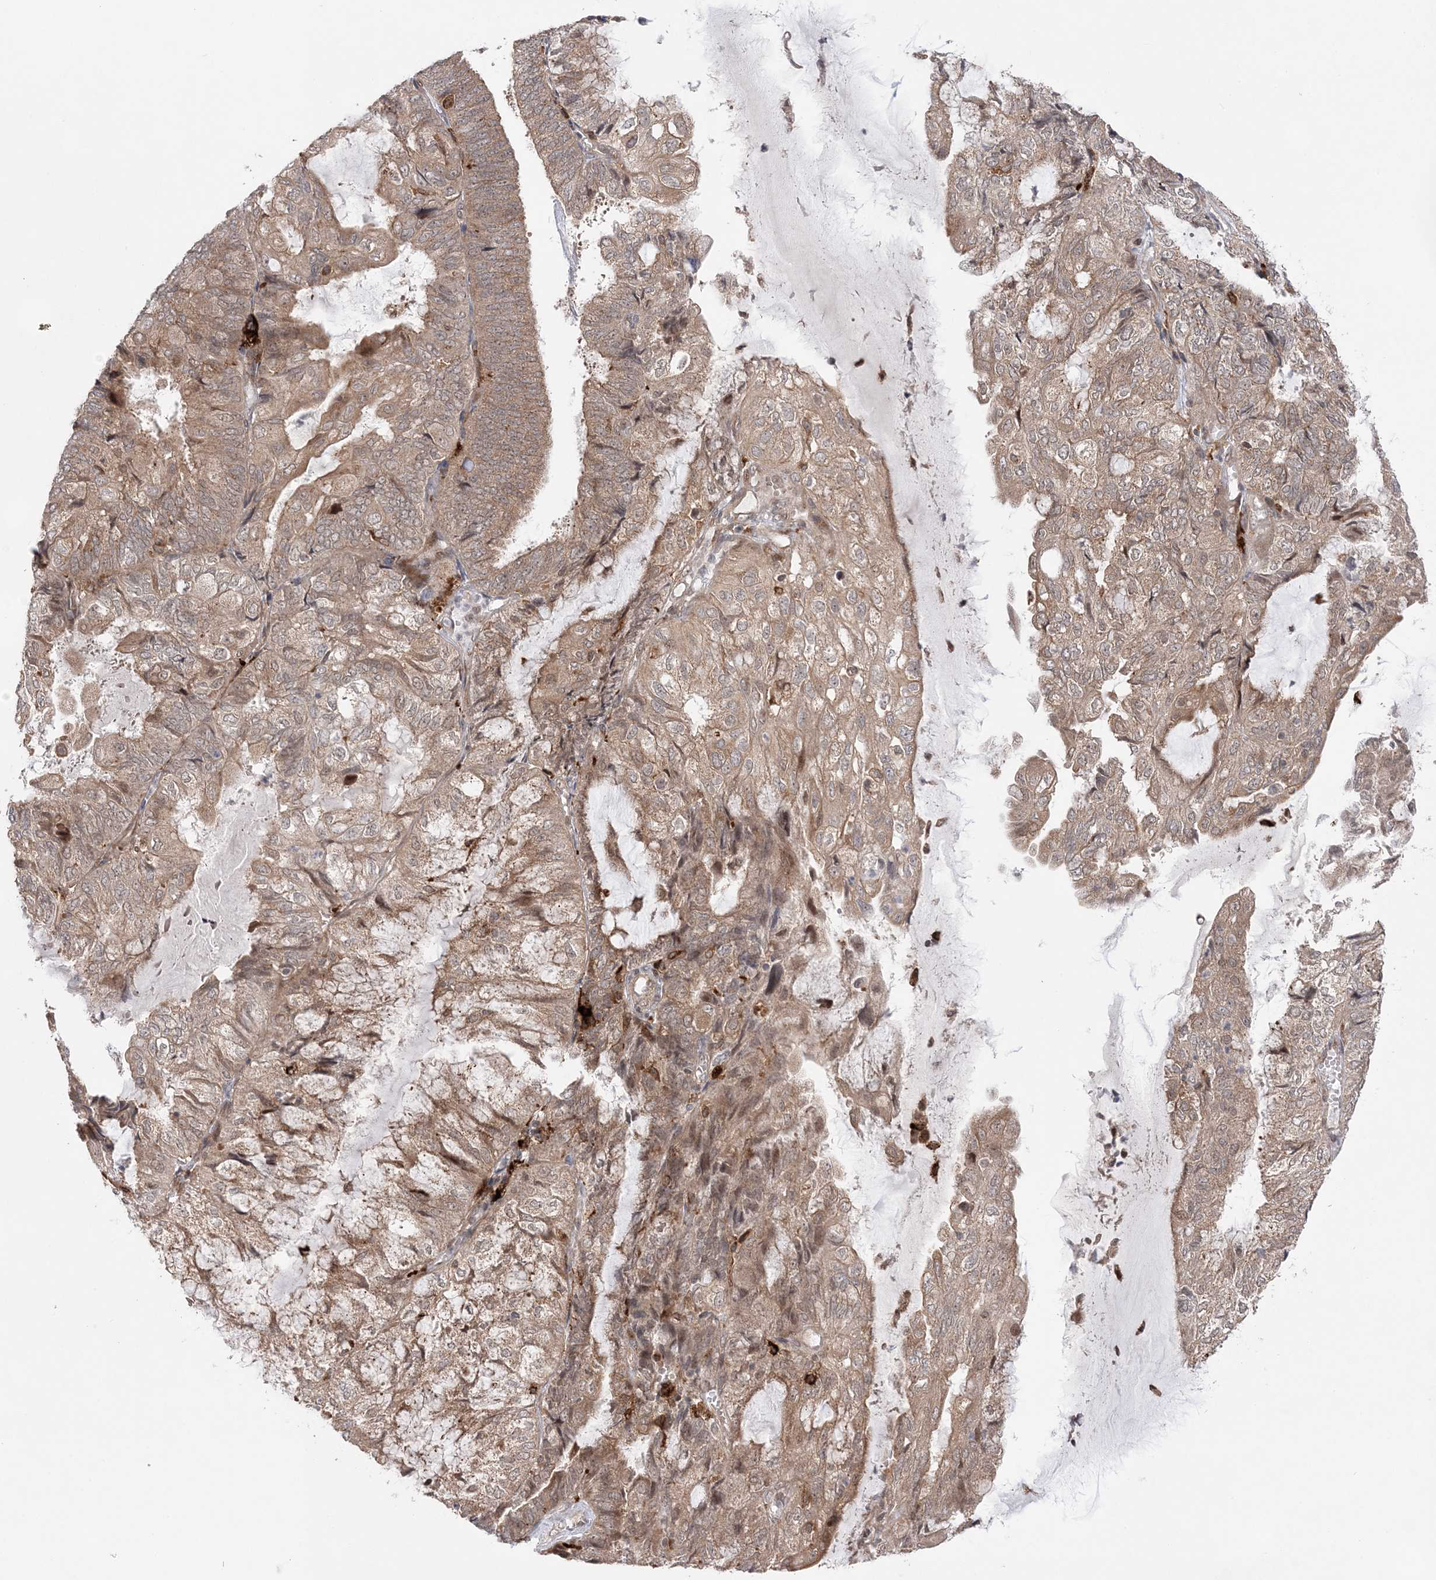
{"staining": {"intensity": "weak", "quantity": ">75%", "location": "cytoplasmic/membranous"}, "tissue": "endometrial cancer", "cell_type": "Tumor cells", "image_type": "cancer", "snomed": [{"axis": "morphology", "description": "Adenocarcinoma, NOS"}, {"axis": "topography", "description": "Endometrium"}], "caption": "Endometrial adenocarcinoma tissue reveals weak cytoplasmic/membranous staining in about >75% of tumor cells The staining was performed using DAB (3,3'-diaminobenzidine) to visualize the protein expression in brown, while the nuclei were stained in blue with hematoxylin (Magnification: 20x).", "gene": "ANAPC15", "patient": {"sex": "female", "age": 81}}